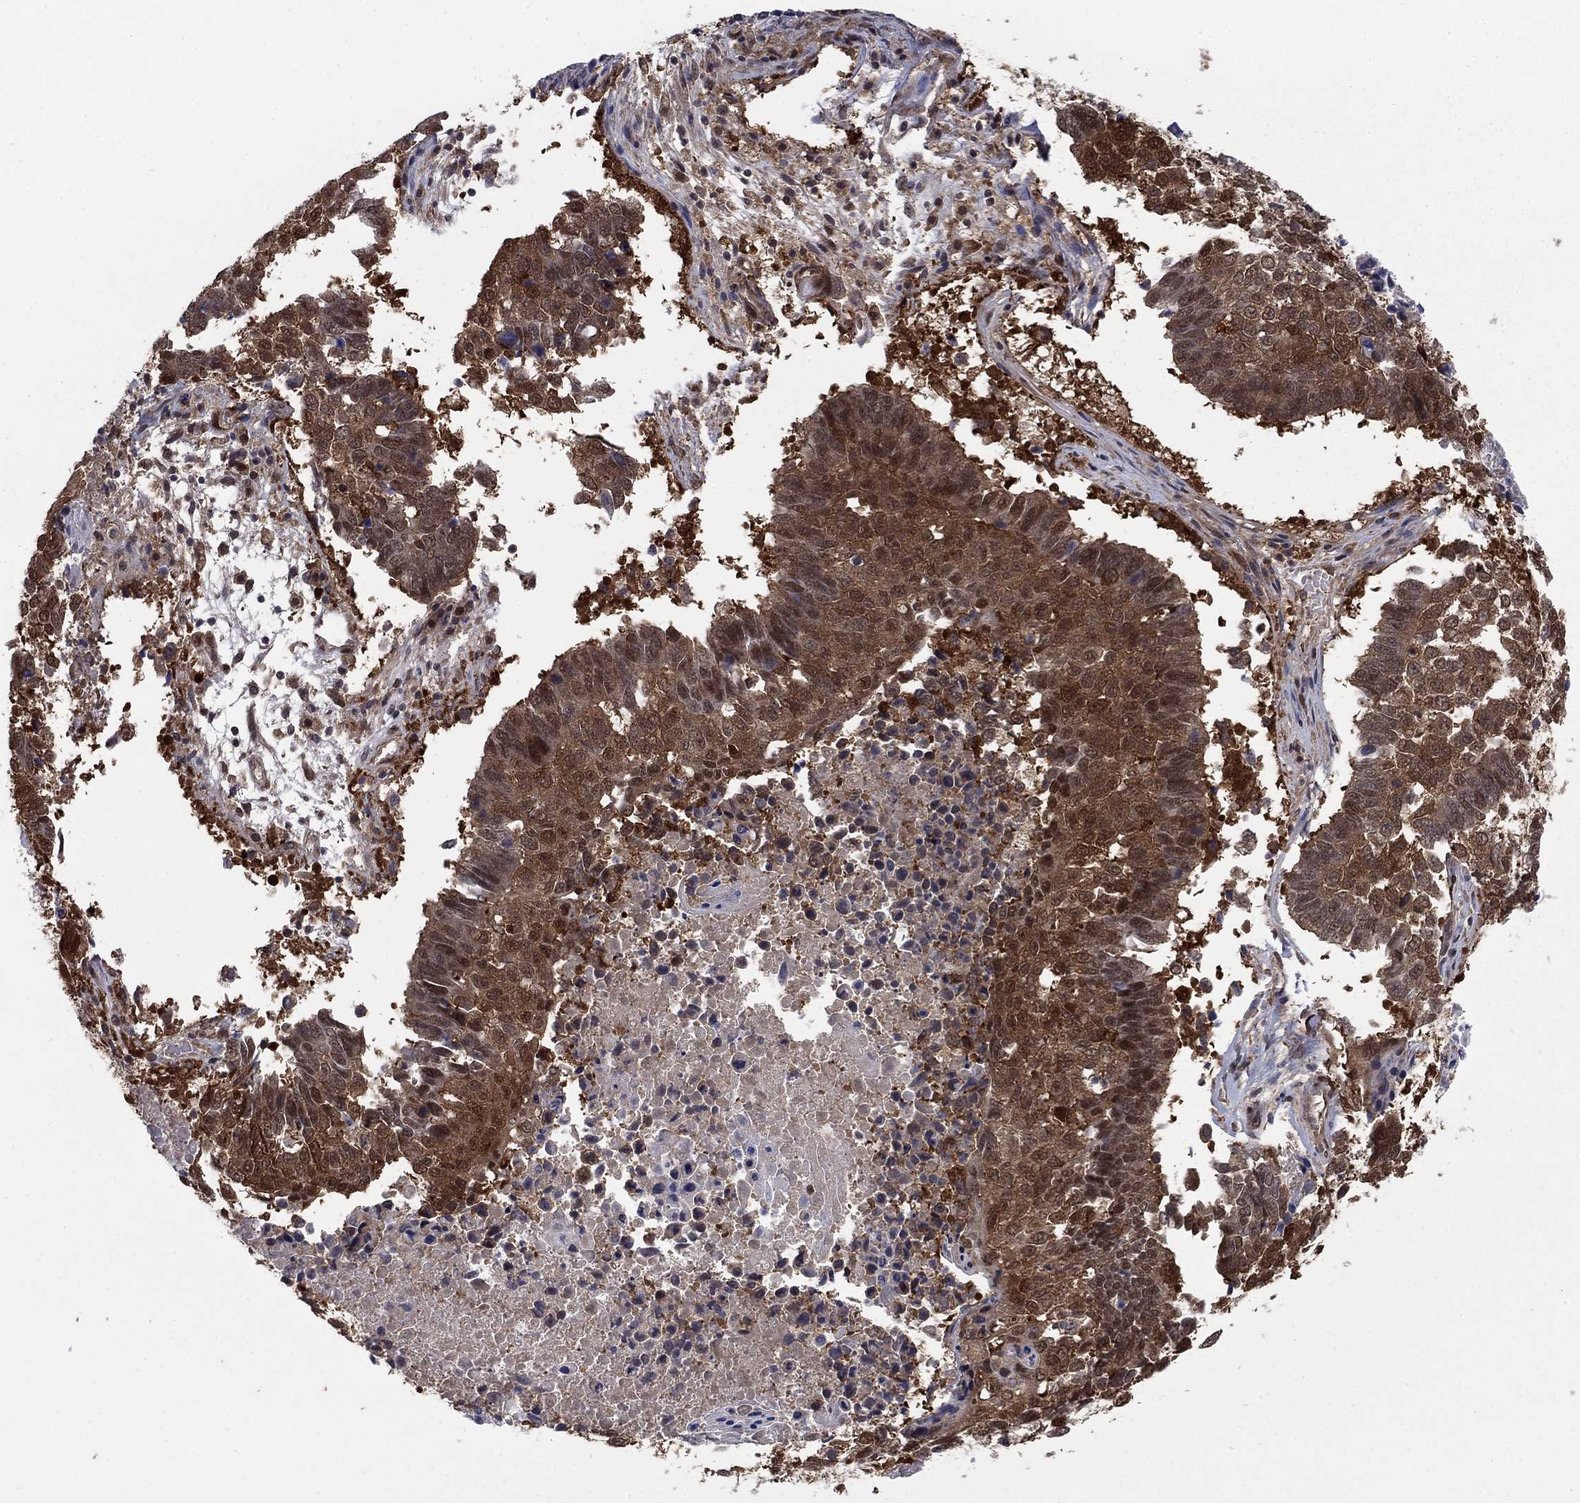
{"staining": {"intensity": "strong", "quantity": "25%-75%", "location": "cytoplasmic/membranous"}, "tissue": "lung cancer", "cell_type": "Tumor cells", "image_type": "cancer", "snomed": [{"axis": "morphology", "description": "Squamous cell carcinoma, NOS"}, {"axis": "topography", "description": "Lung"}], "caption": "The immunohistochemical stain labels strong cytoplasmic/membranous expression in tumor cells of squamous cell carcinoma (lung) tissue. (DAB IHC, brown staining for protein, blue staining for nuclei).", "gene": "FKBP4", "patient": {"sex": "male", "age": 73}}